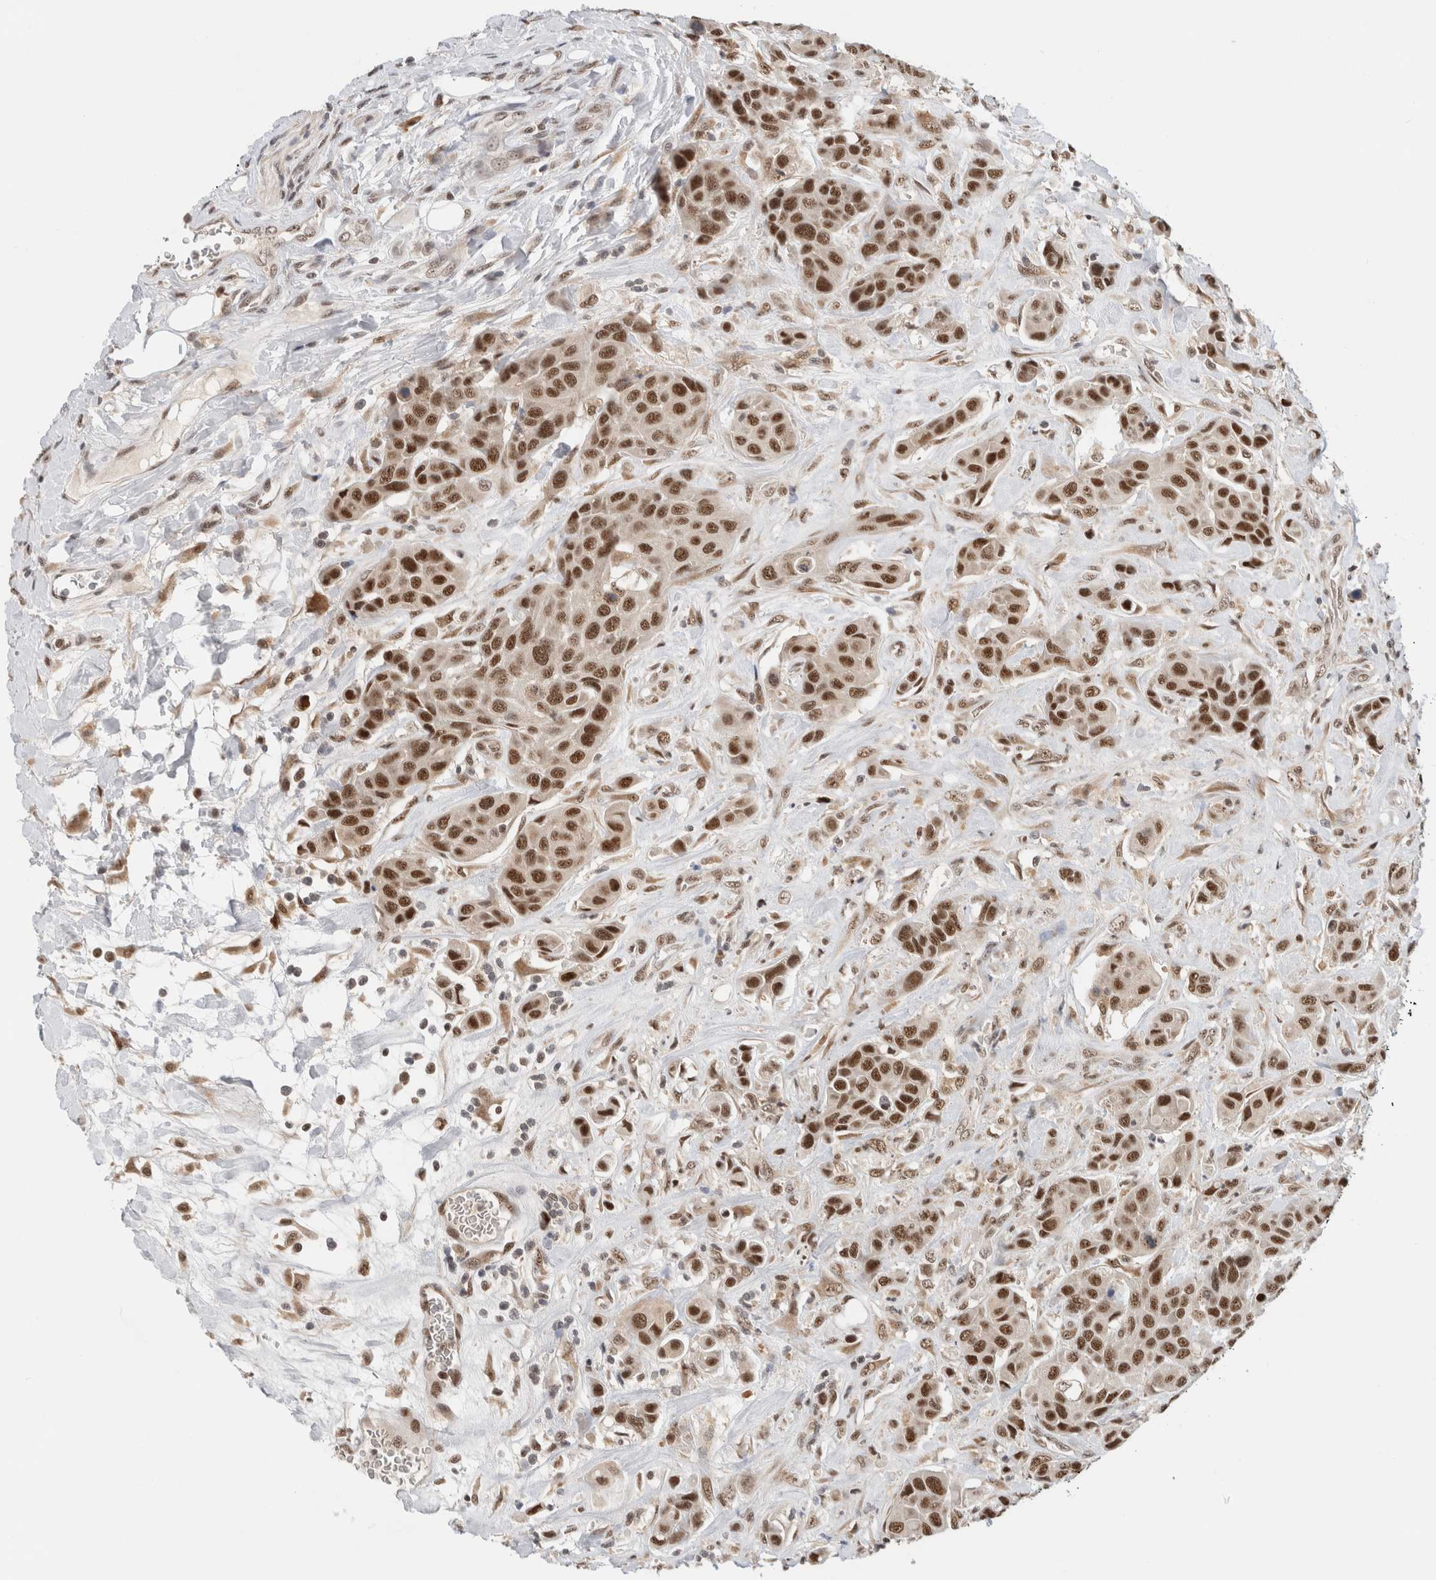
{"staining": {"intensity": "strong", "quantity": ">75%", "location": "nuclear"}, "tissue": "urothelial cancer", "cell_type": "Tumor cells", "image_type": "cancer", "snomed": [{"axis": "morphology", "description": "Urothelial carcinoma, High grade"}, {"axis": "topography", "description": "Urinary bladder"}], "caption": "High-power microscopy captured an immunohistochemistry (IHC) image of high-grade urothelial carcinoma, revealing strong nuclear staining in about >75% of tumor cells.", "gene": "NCAPG2", "patient": {"sex": "male", "age": 50}}